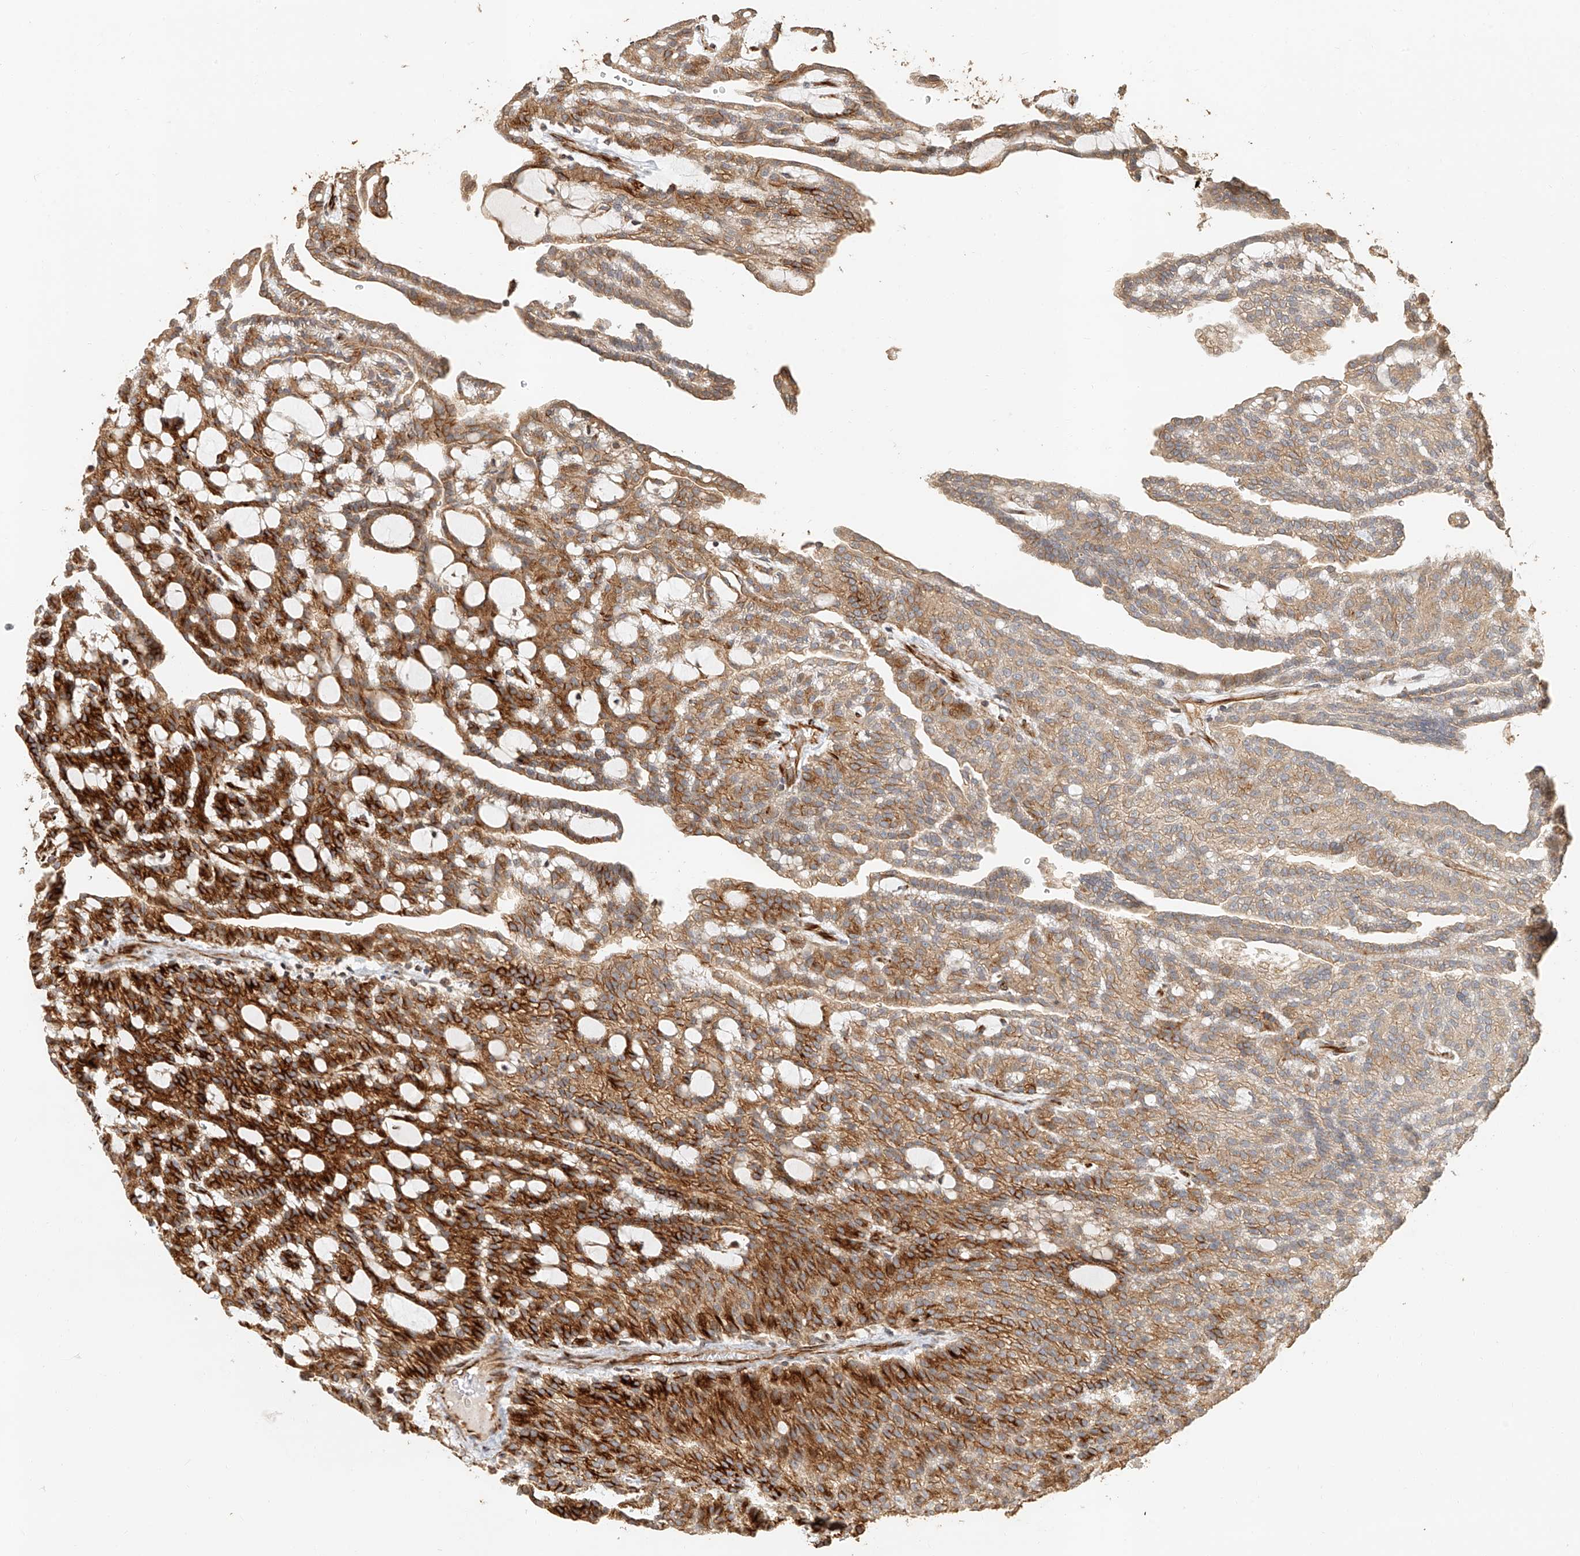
{"staining": {"intensity": "strong", "quantity": "25%-75%", "location": "cytoplasmic/membranous"}, "tissue": "renal cancer", "cell_type": "Tumor cells", "image_type": "cancer", "snomed": [{"axis": "morphology", "description": "Adenocarcinoma, NOS"}, {"axis": "topography", "description": "Kidney"}], "caption": "Brown immunohistochemical staining in human renal adenocarcinoma displays strong cytoplasmic/membranous positivity in about 25%-75% of tumor cells.", "gene": "NAP1L1", "patient": {"sex": "male", "age": 63}}